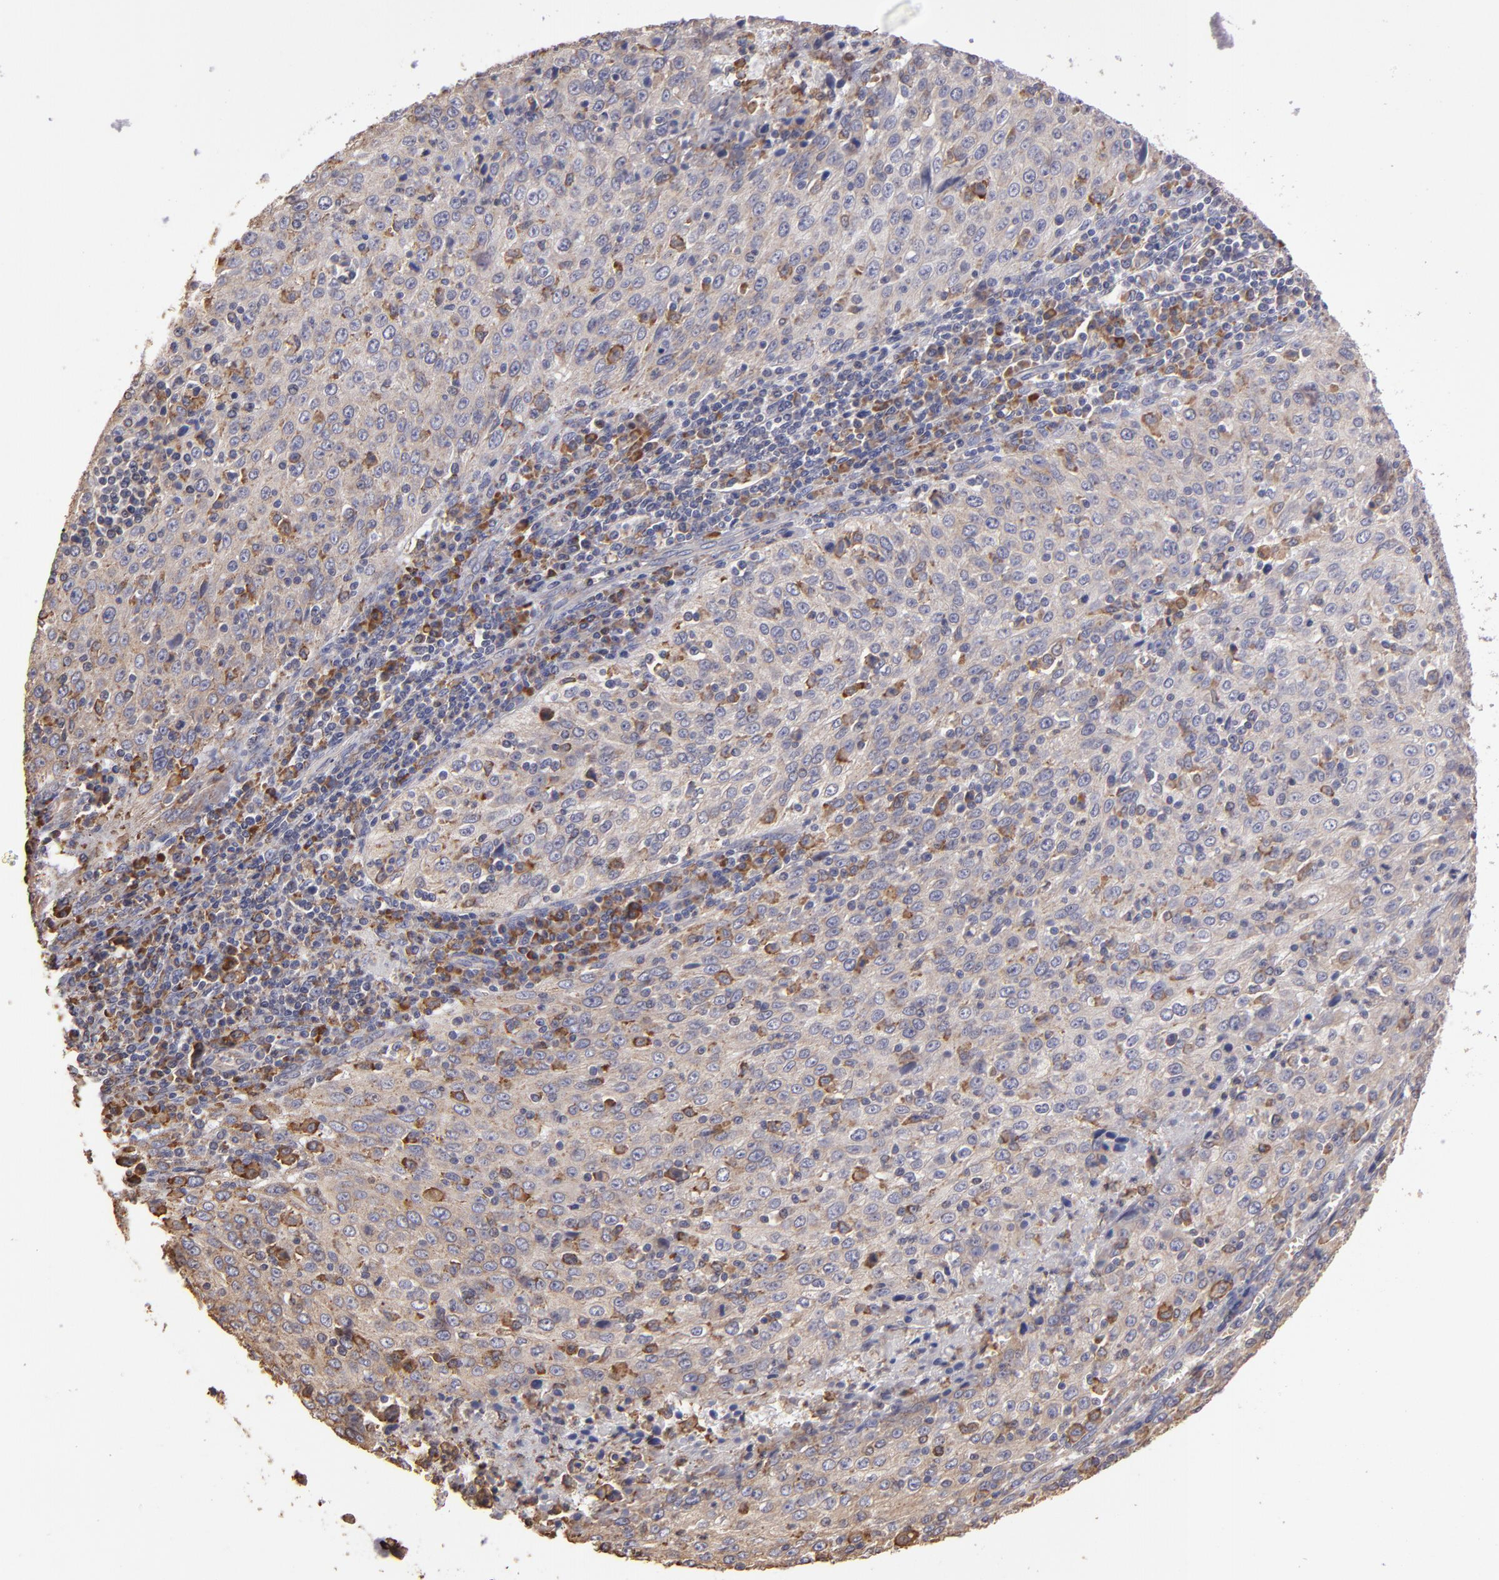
{"staining": {"intensity": "weak", "quantity": ">75%", "location": "cytoplasmic/membranous"}, "tissue": "cervical cancer", "cell_type": "Tumor cells", "image_type": "cancer", "snomed": [{"axis": "morphology", "description": "Squamous cell carcinoma, NOS"}, {"axis": "topography", "description": "Cervix"}], "caption": "Squamous cell carcinoma (cervical) stained for a protein displays weak cytoplasmic/membranous positivity in tumor cells.", "gene": "CALR", "patient": {"sex": "female", "age": 27}}